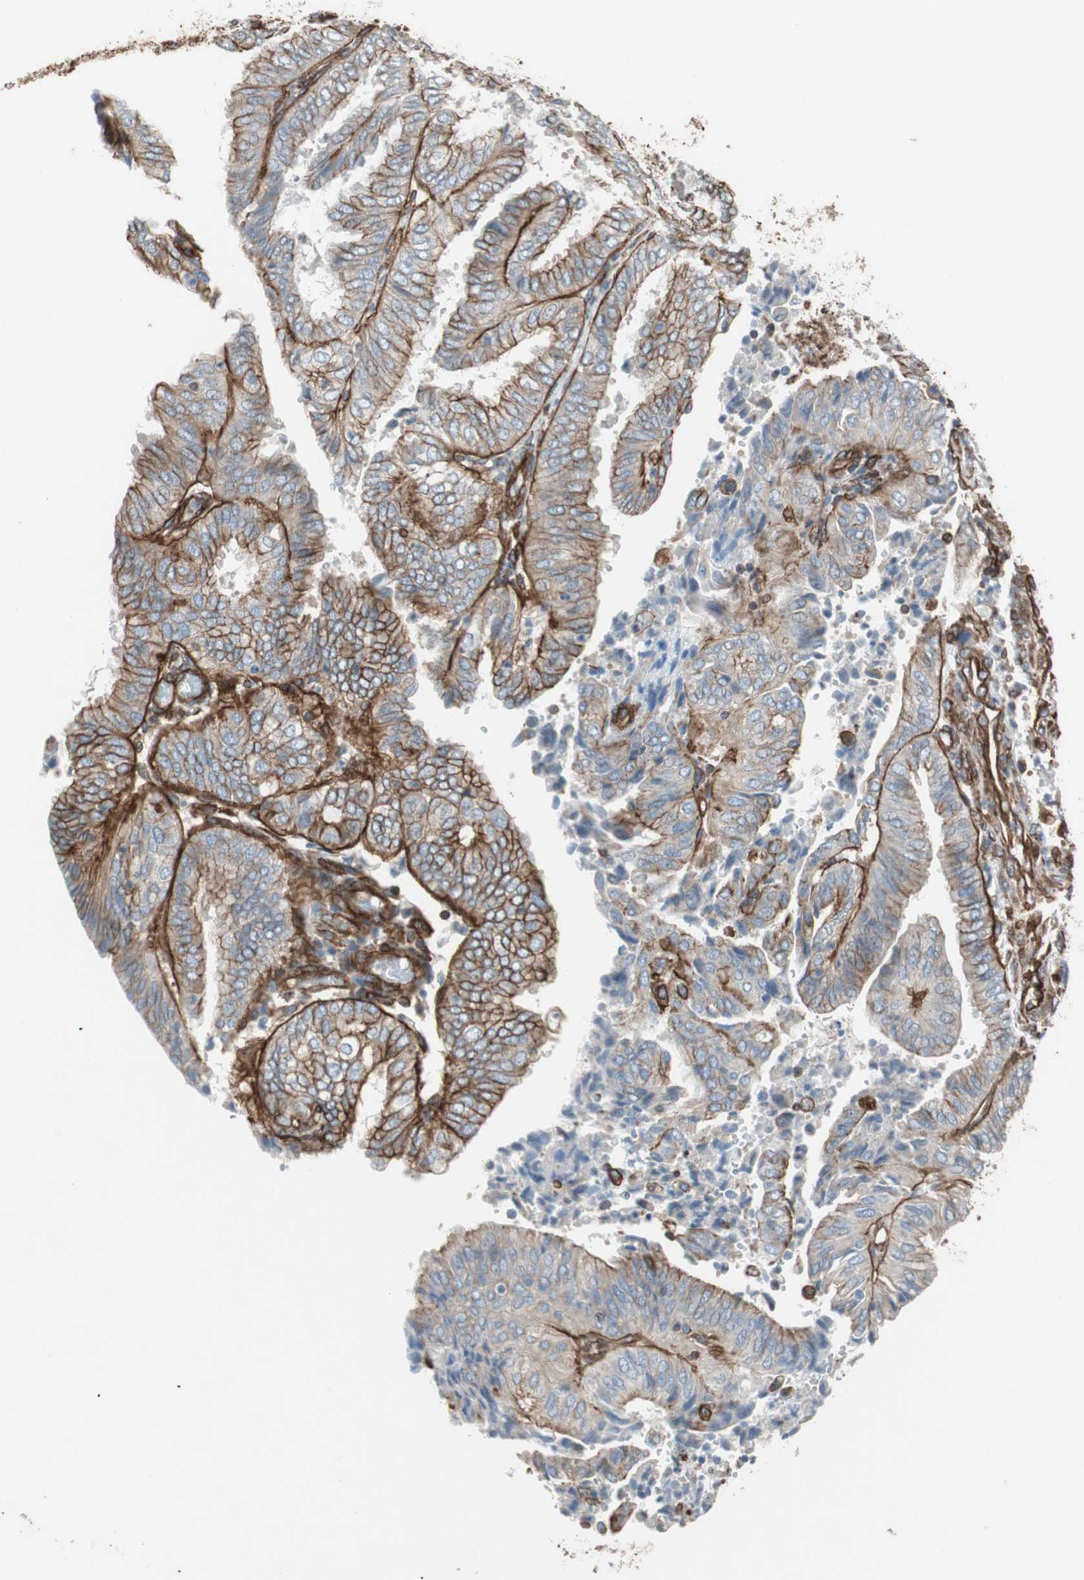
{"staining": {"intensity": "moderate", "quantity": ">75%", "location": "cytoplasmic/membranous"}, "tissue": "endometrial cancer", "cell_type": "Tumor cells", "image_type": "cancer", "snomed": [{"axis": "morphology", "description": "Adenocarcinoma, NOS"}, {"axis": "topography", "description": "Uterus"}], "caption": "Immunohistochemical staining of endometrial adenocarcinoma shows moderate cytoplasmic/membranous protein staining in about >75% of tumor cells. (DAB (3,3'-diaminobenzidine) = brown stain, brightfield microscopy at high magnification).", "gene": "TCTA", "patient": {"sex": "female", "age": 60}}